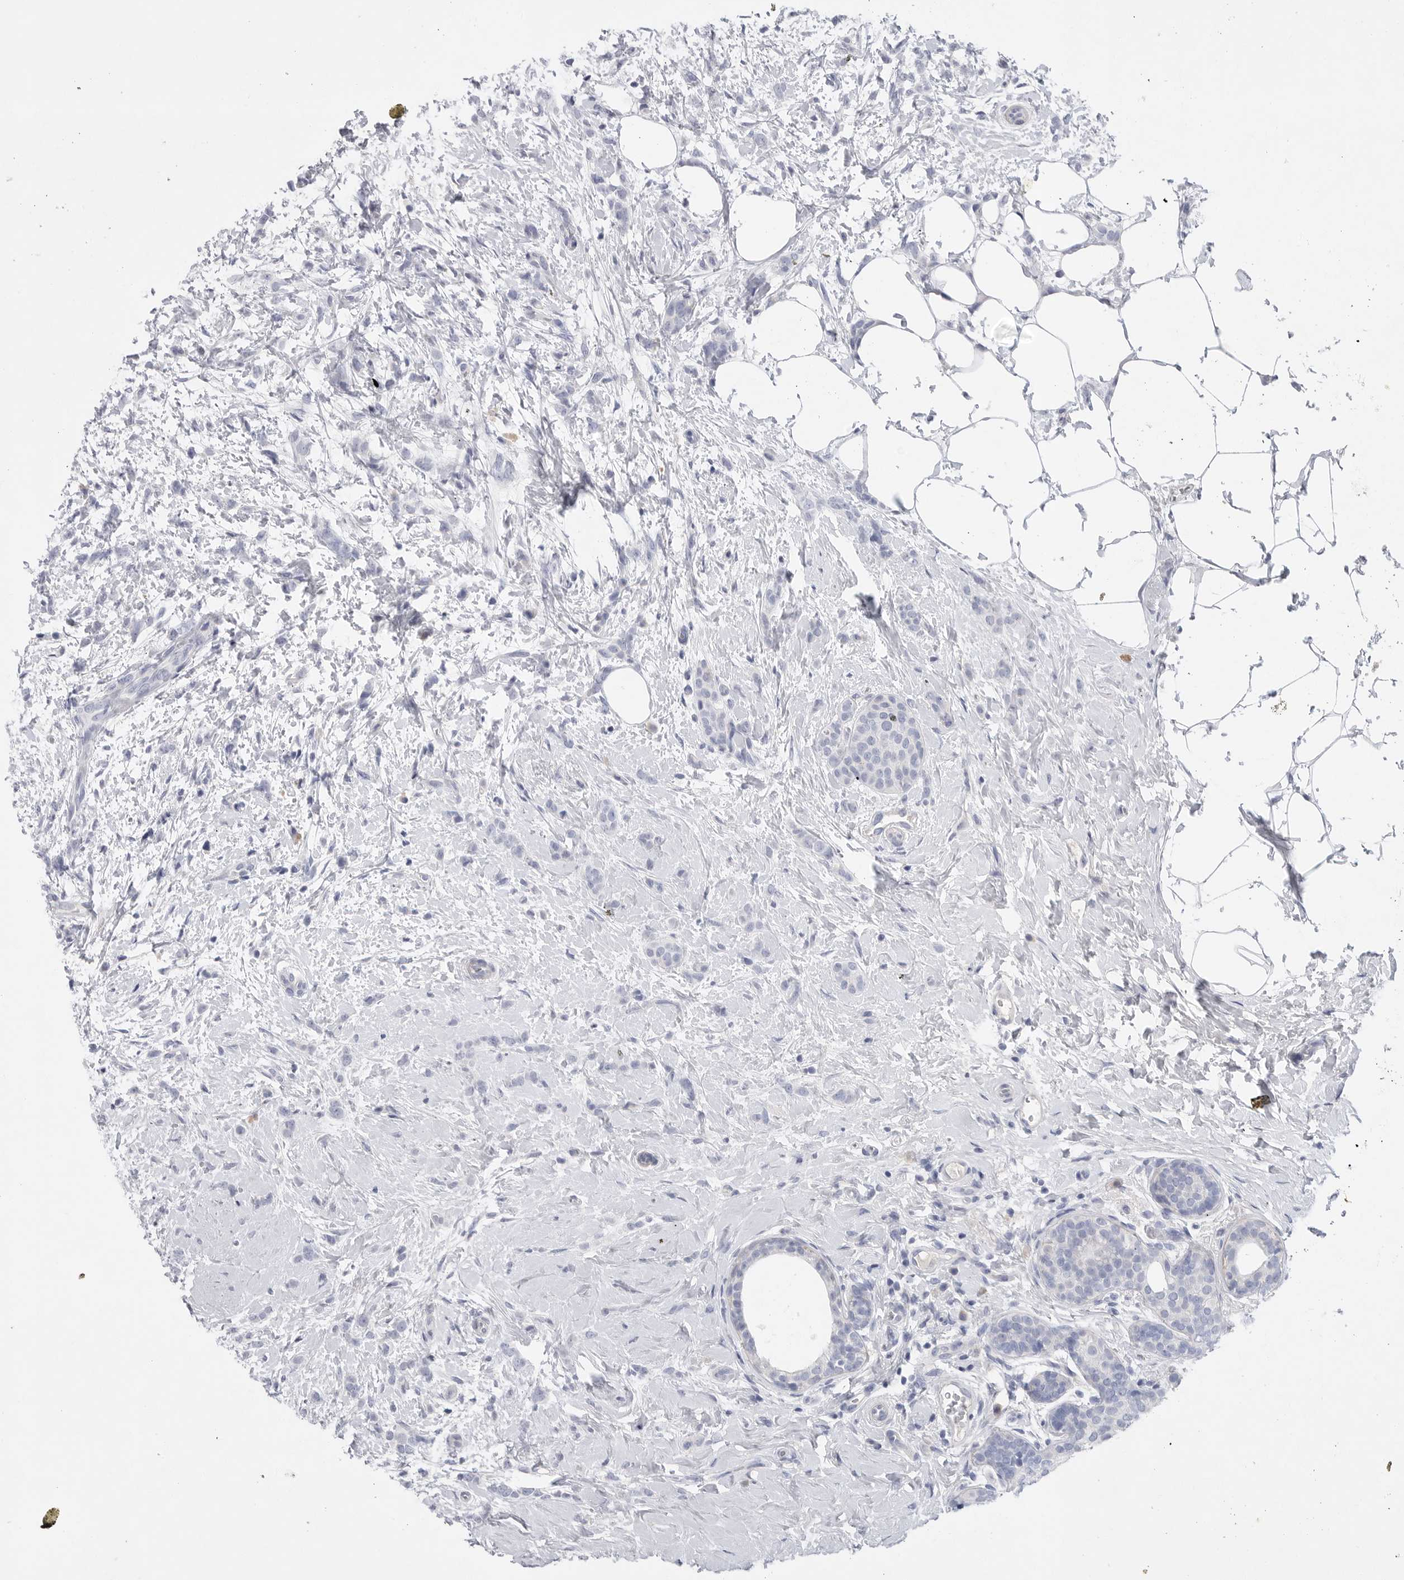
{"staining": {"intensity": "negative", "quantity": "none", "location": "none"}, "tissue": "breast cancer", "cell_type": "Tumor cells", "image_type": "cancer", "snomed": [{"axis": "morphology", "description": "Lobular carcinoma, in situ"}, {"axis": "morphology", "description": "Lobular carcinoma"}, {"axis": "topography", "description": "Breast"}], "caption": "Tumor cells show no significant expression in lobular carcinoma (breast).", "gene": "CAMK2B", "patient": {"sex": "female", "age": 41}}